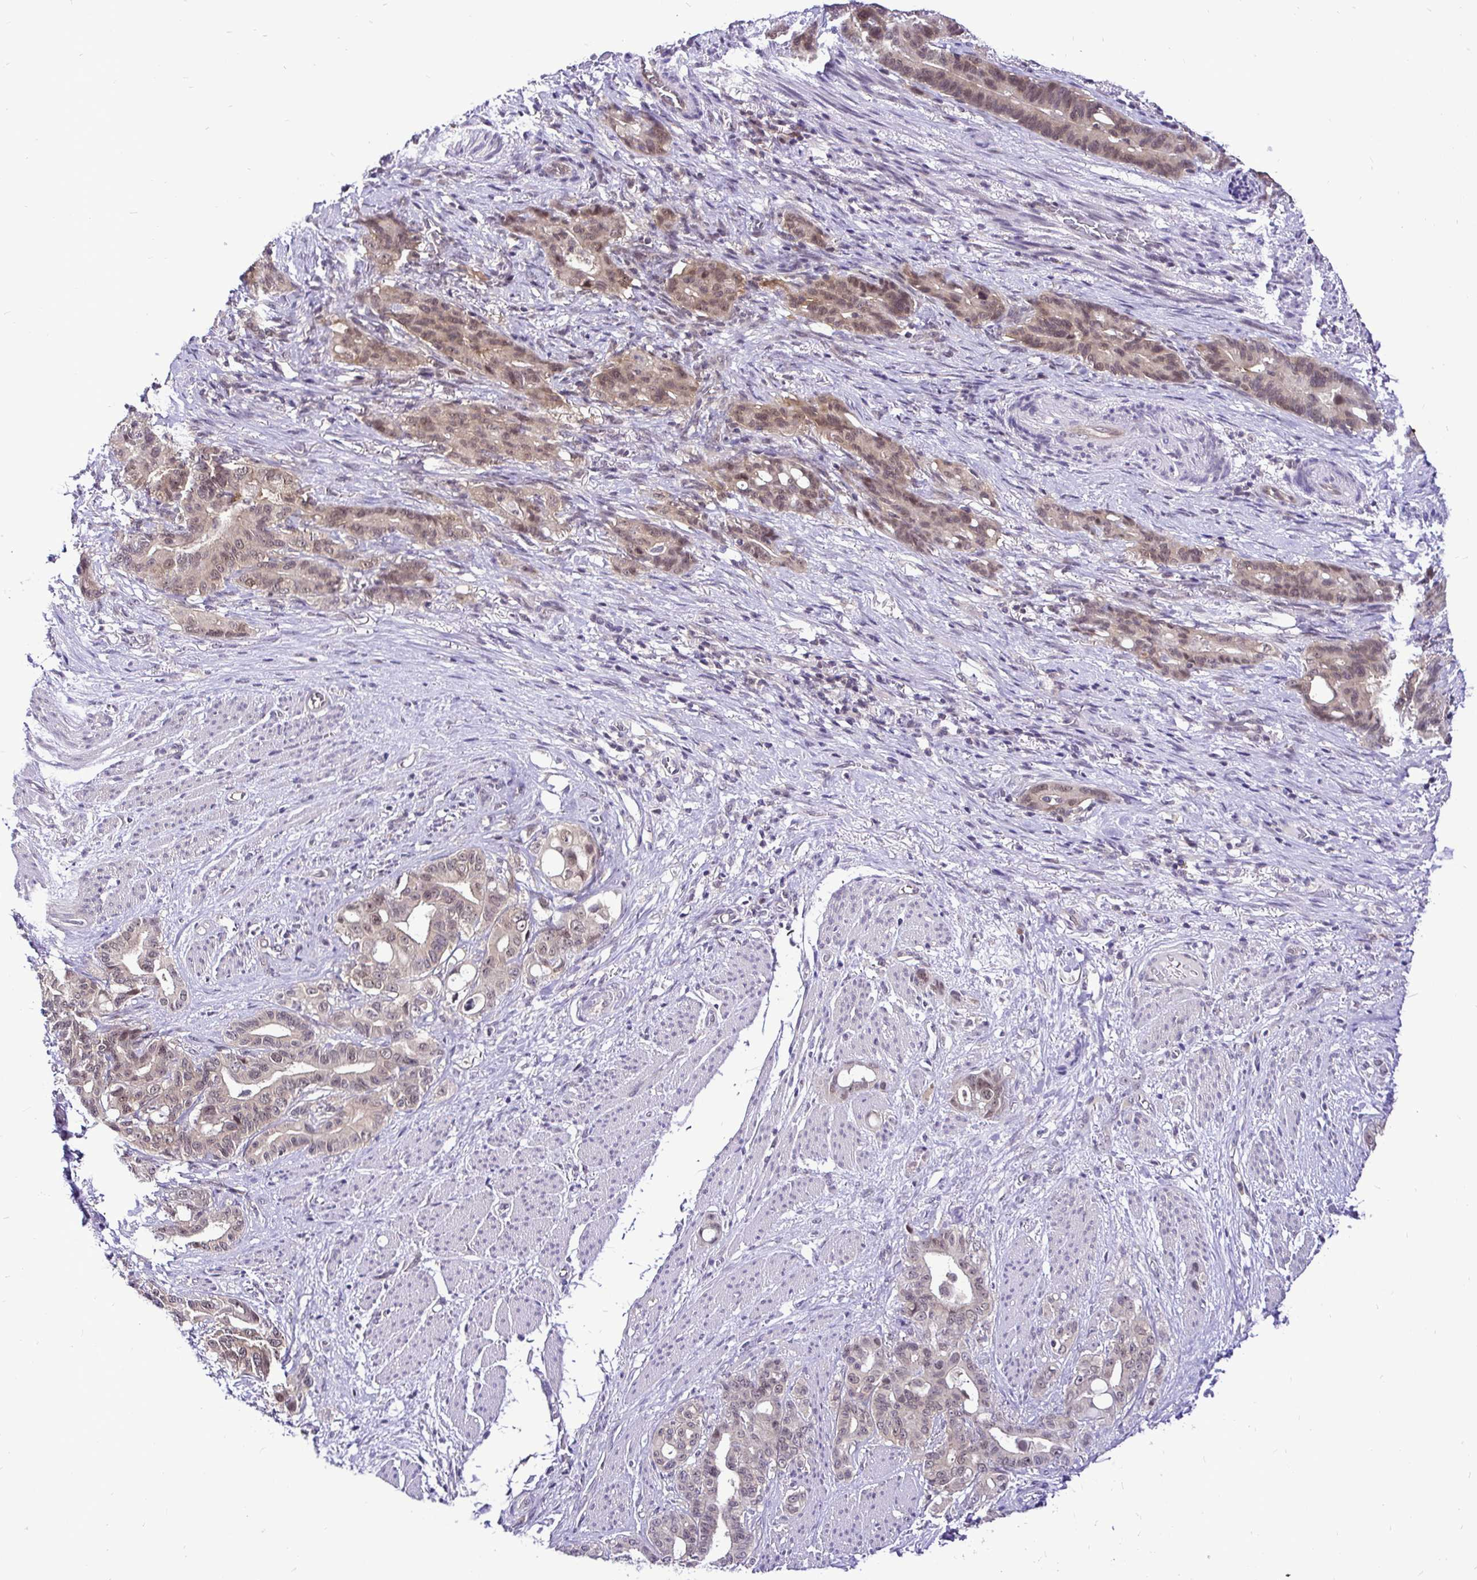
{"staining": {"intensity": "weak", "quantity": ">75%", "location": "cytoplasmic/membranous,nuclear"}, "tissue": "stomach cancer", "cell_type": "Tumor cells", "image_type": "cancer", "snomed": [{"axis": "morphology", "description": "Normal tissue, NOS"}, {"axis": "morphology", "description": "Adenocarcinoma, NOS"}, {"axis": "topography", "description": "Esophagus"}, {"axis": "topography", "description": "Stomach, upper"}], "caption": "IHC (DAB (3,3'-diaminobenzidine)) staining of adenocarcinoma (stomach) demonstrates weak cytoplasmic/membranous and nuclear protein expression in about >75% of tumor cells.", "gene": "UBE2M", "patient": {"sex": "male", "age": 62}}